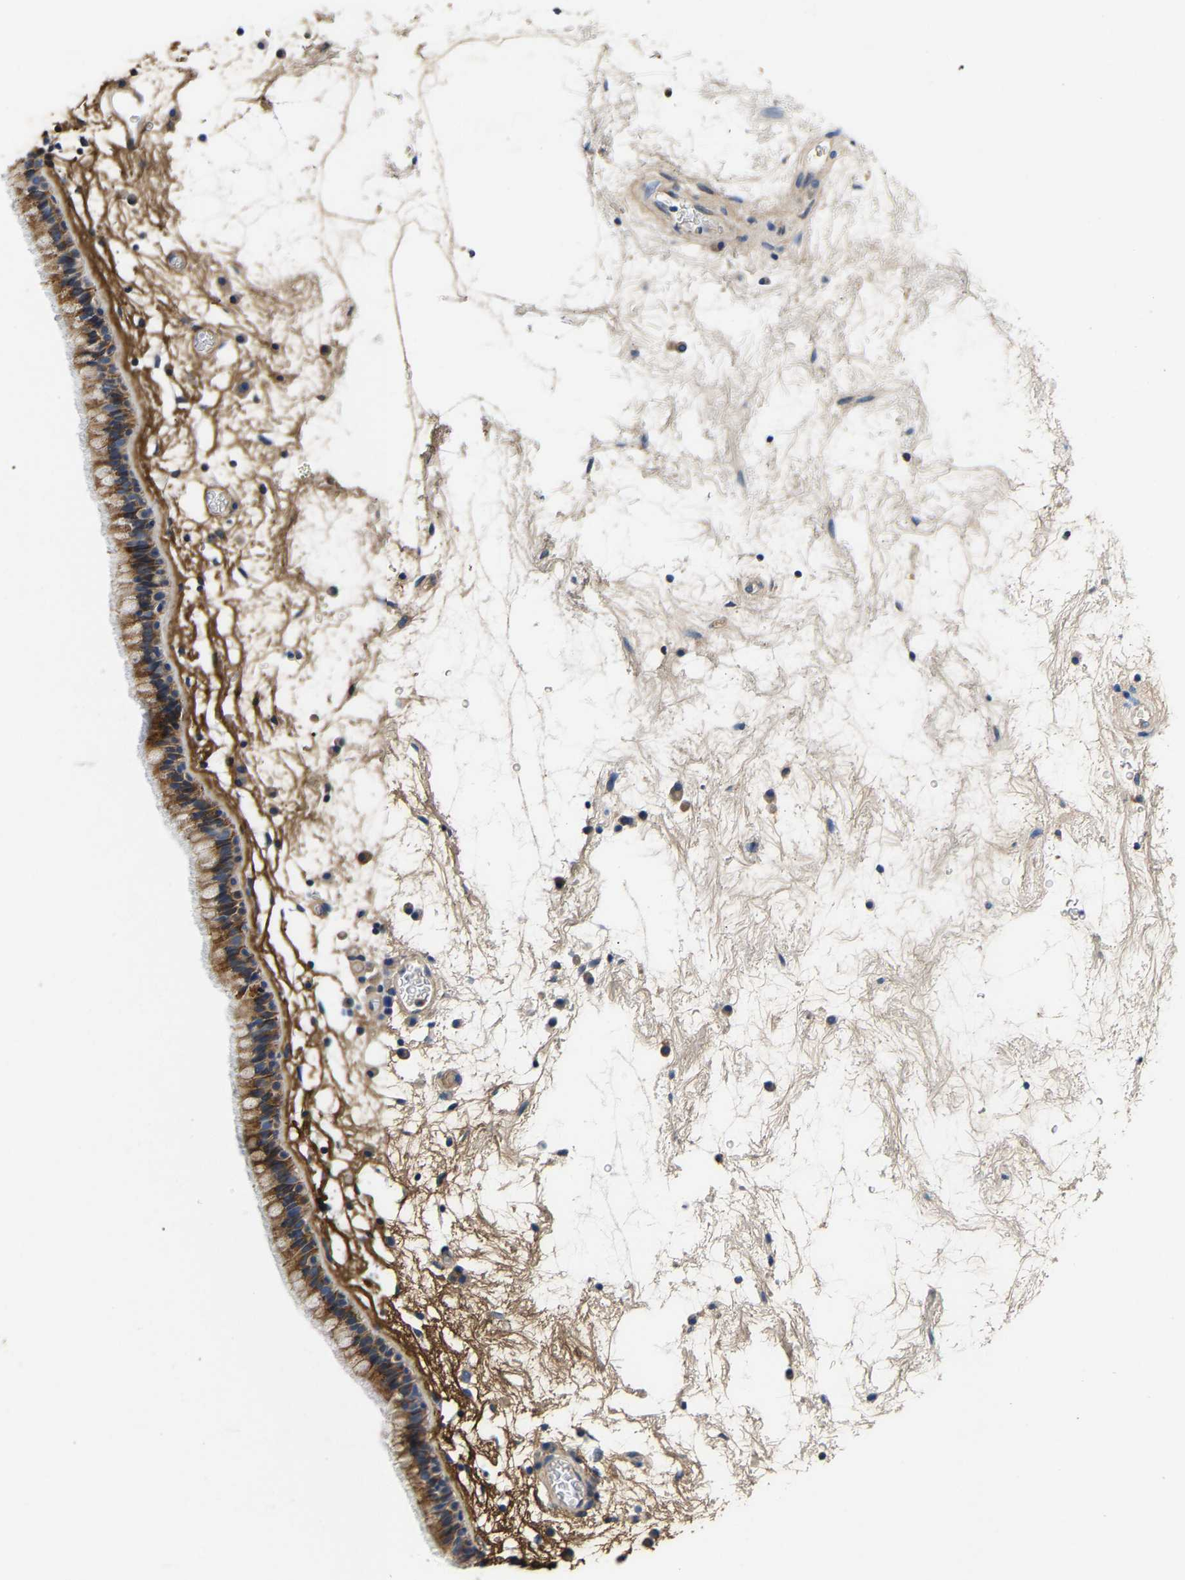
{"staining": {"intensity": "moderate", "quantity": ">75%", "location": "cytoplasmic/membranous"}, "tissue": "nasopharynx", "cell_type": "Respiratory epithelial cells", "image_type": "normal", "snomed": [{"axis": "morphology", "description": "Normal tissue, NOS"}, {"axis": "morphology", "description": "Inflammation, NOS"}, {"axis": "topography", "description": "Nasopharynx"}], "caption": "The micrograph exhibits immunohistochemical staining of benign nasopharynx. There is moderate cytoplasmic/membranous expression is present in approximately >75% of respiratory epithelial cells.", "gene": "CCDC171", "patient": {"sex": "male", "age": 48}}